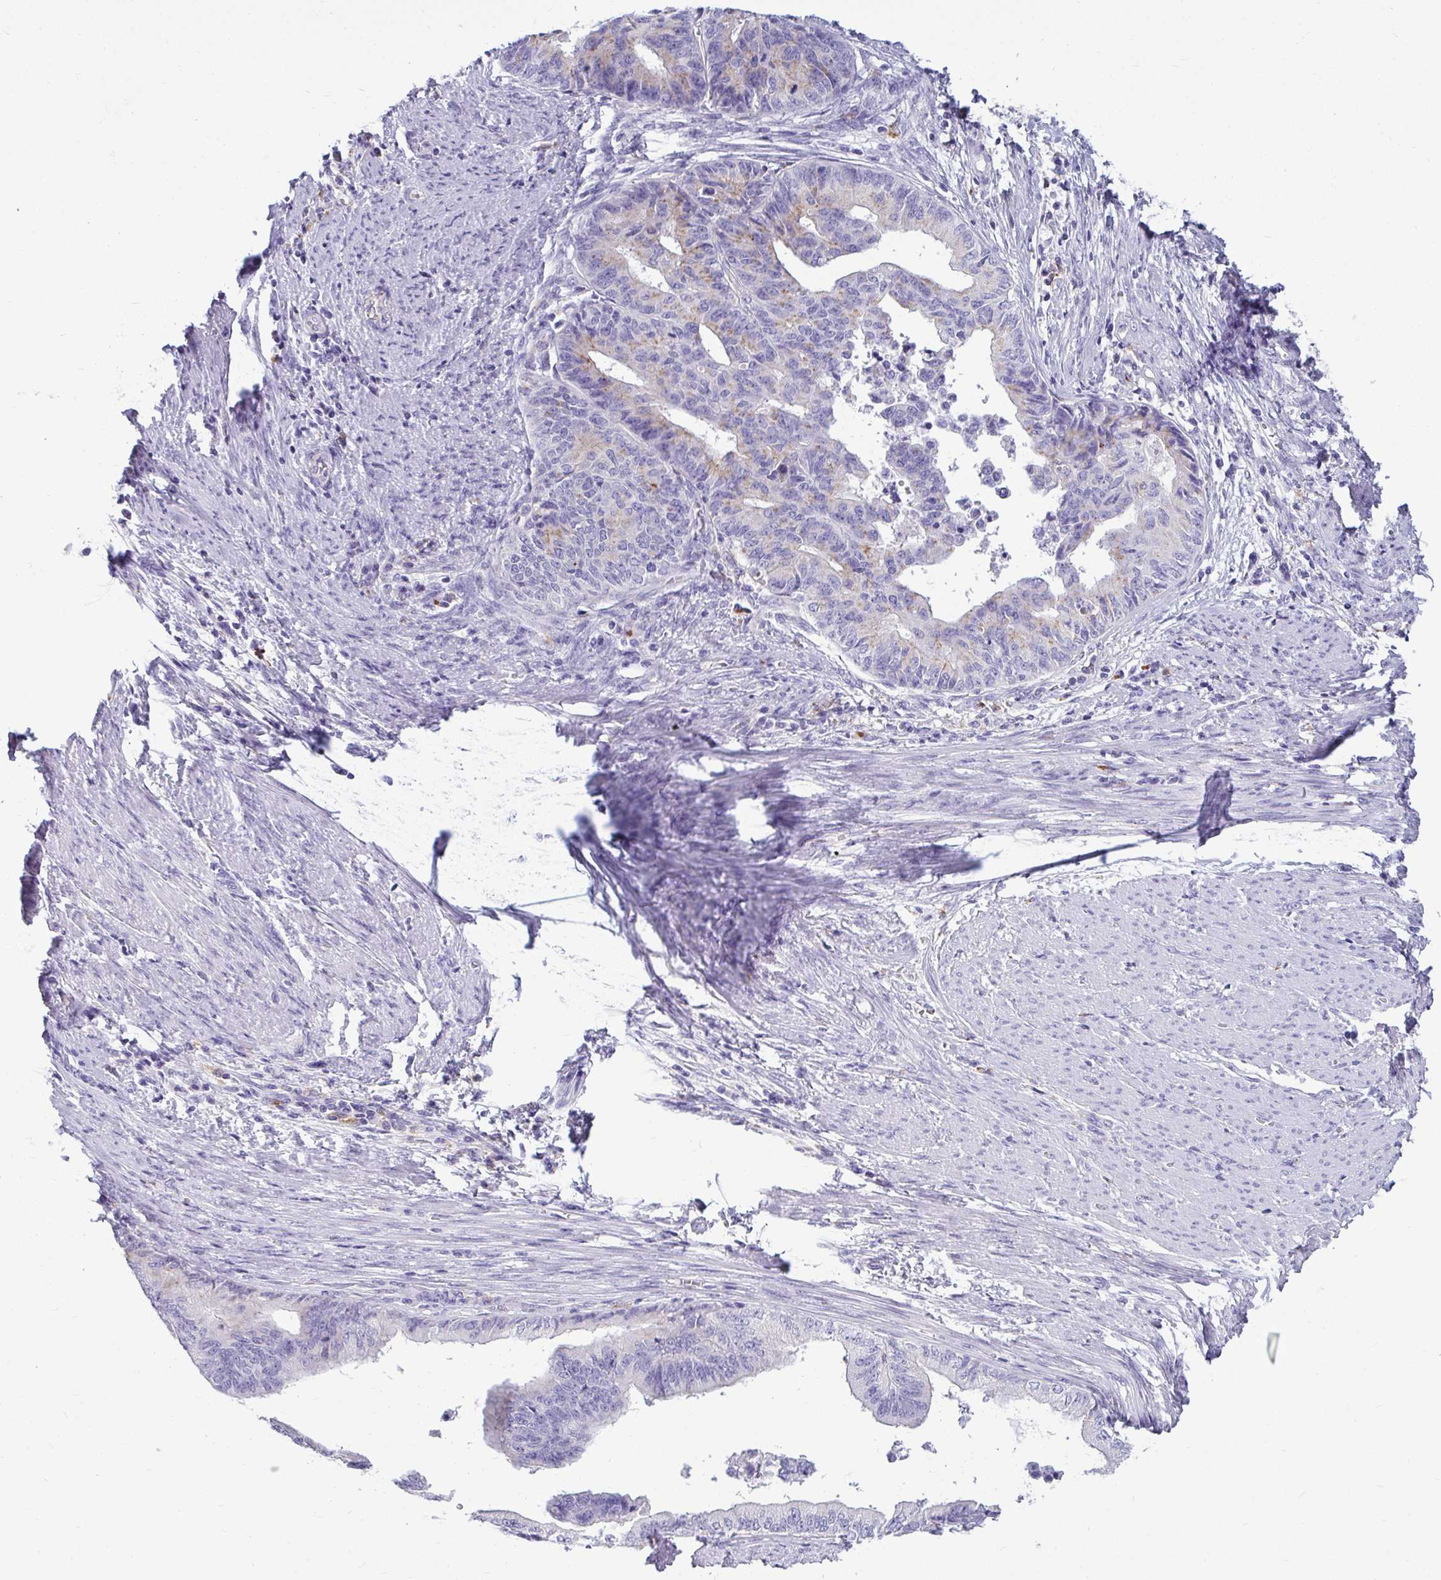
{"staining": {"intensity": "weak", "quantity": "<25%", "location": "cytoplasmic/membranous"}, "tissue": "endometrial cancer", "cell_type": "Tumor cells", "image_type": "cancer", "snomed": [{"axis": "morphology", "description": "Adenocarcinoma, NOS"}, {"axis": "topography", "description": "Endometrium"}], "caption": "Immunohistochemical staining of human endometrial cancer displays no significant expression in tumor cells. (Stains: DAB (3,3'-diaminobenzidine) immunohistochemistry (IHC) with hematoxylin counter stain, Microscopy: brightfield microscopy at high magnification).", "gene": "CTSZ", "patient": {"sex": "female", "age": 65}}